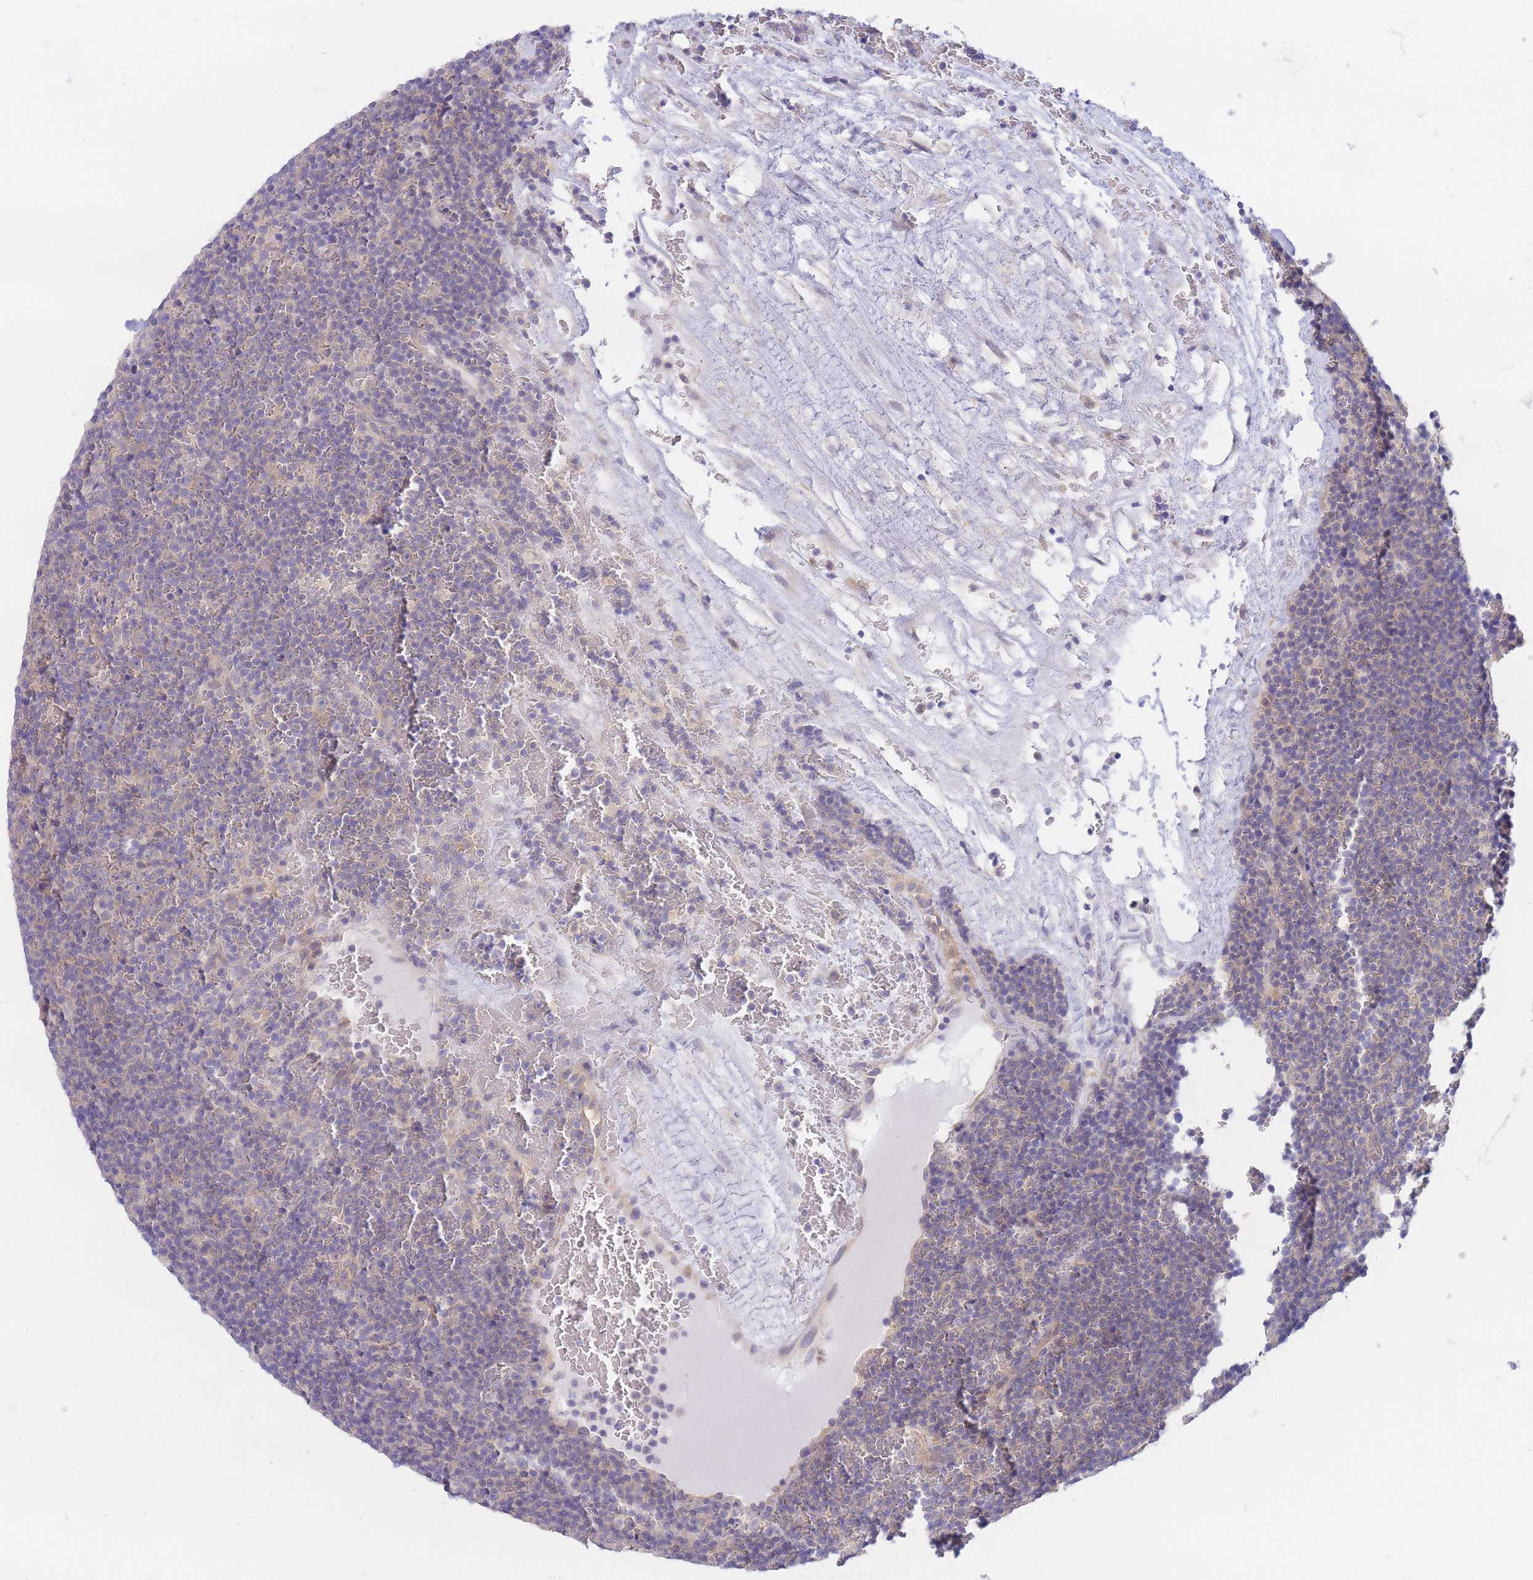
{"staining": {"intensity": "negative", "quantity": "none", "location": "none"}, "tissue": "lymphoma", "cell_type": "Tumor cells", "image_type": "cancer", "snomed": [{"axis": "morphology", "description": "Malignant lymphoma, non-Hodgkin's type, Low grade"}, {"axis": "topography", "description": "Lymph node"}], "caption": "Tumor cells are negative for brown protein staining in malignant lymphoma, non-Hodgkin's type (low-grade).", "gene": "SUGT1", "patient": {"sex": "female", "age": 67}}